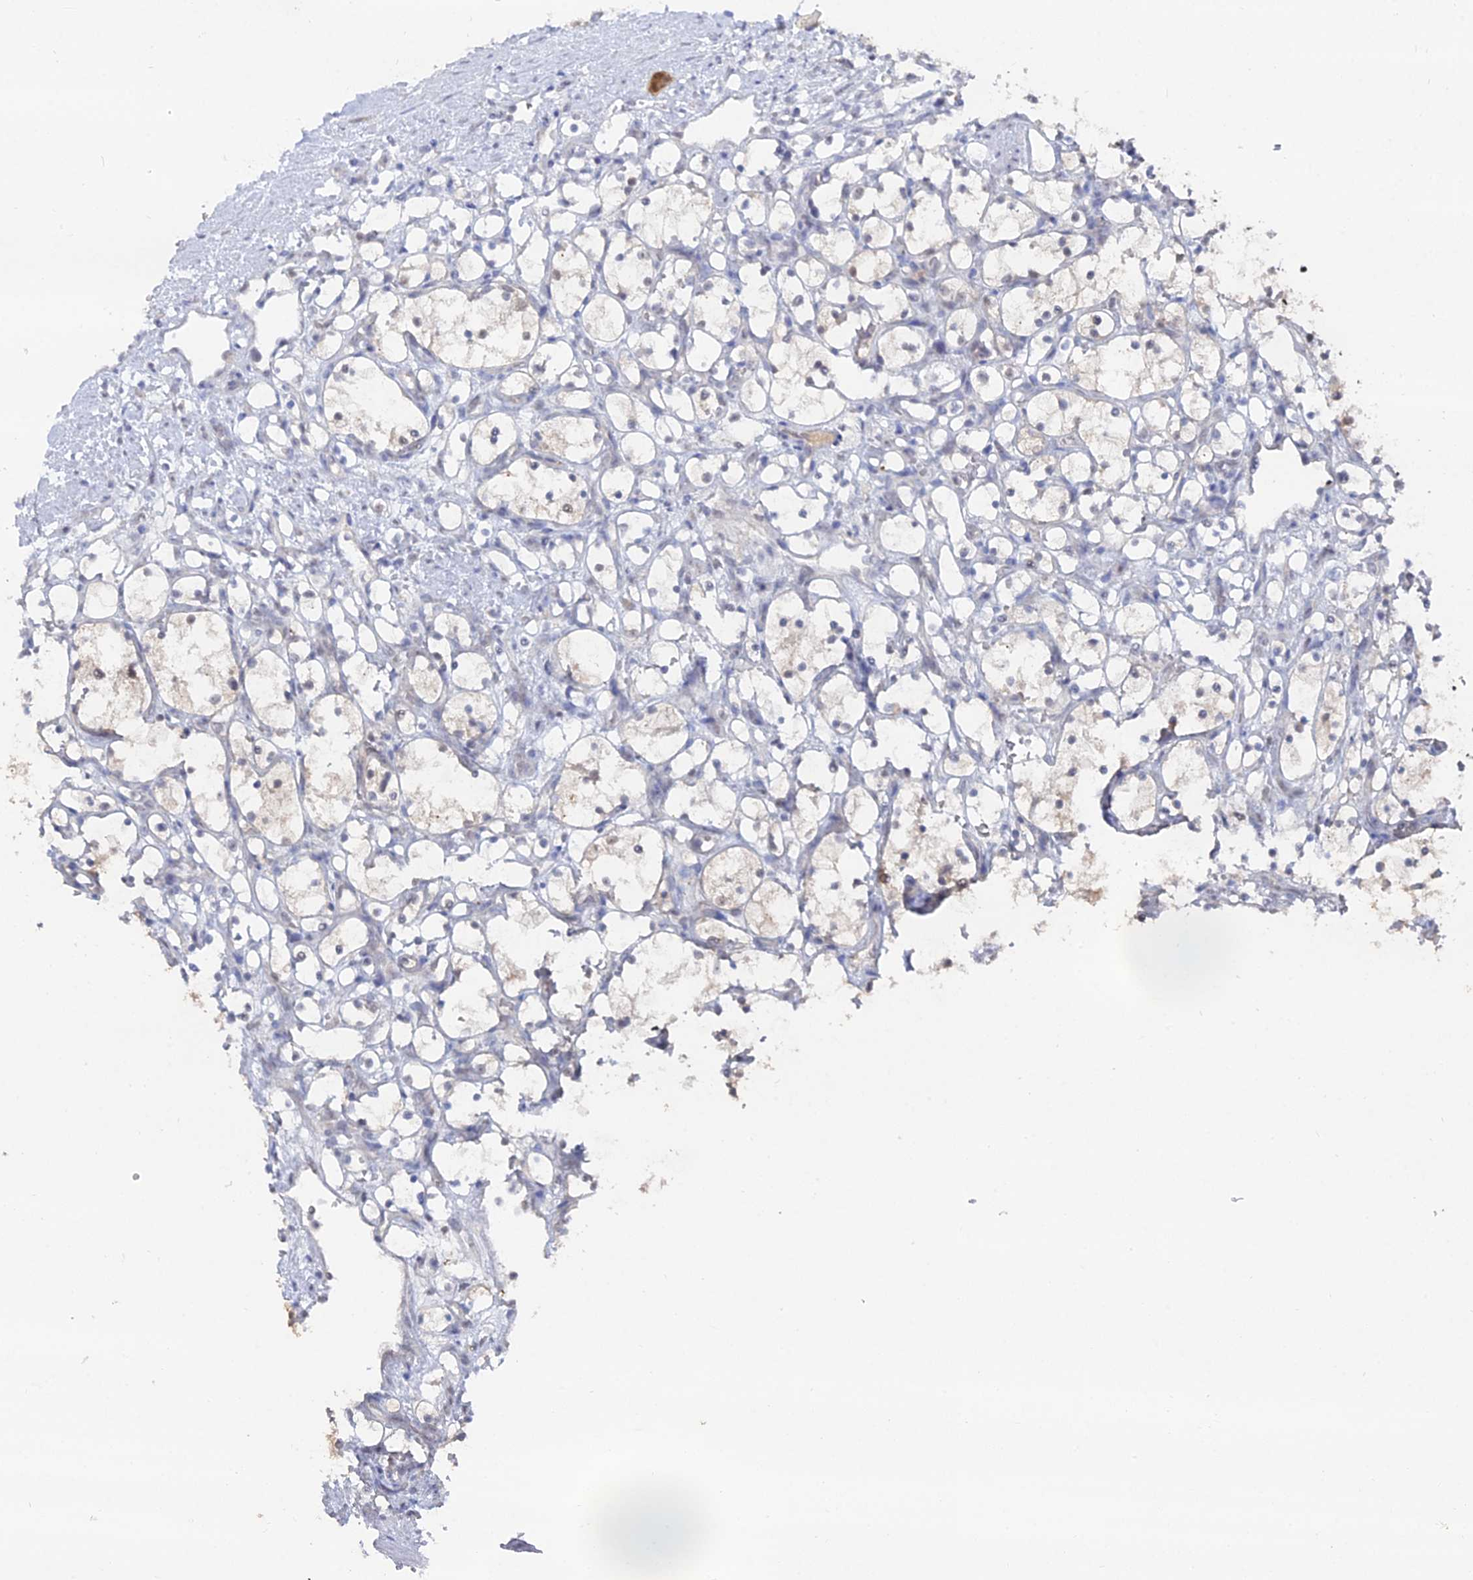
{"staining": {"intensity": "negative", "quantity": "none", "location": "none"}, "tissue": "renal cancer", "cell_type": "Tumor cells", "image_type": "cancer", "snomed": [{"axis": "morphology", "description": "Adenocarcinoma, NOS"}, {"axis": "topography", "description": "Kidney"}], "caption": "Human renal cancer stained for a protein using immunohistochemistry shows no expression in tumor cells.", "gene": "THAP4", "patient": {"sex": "female", "age": 69}}